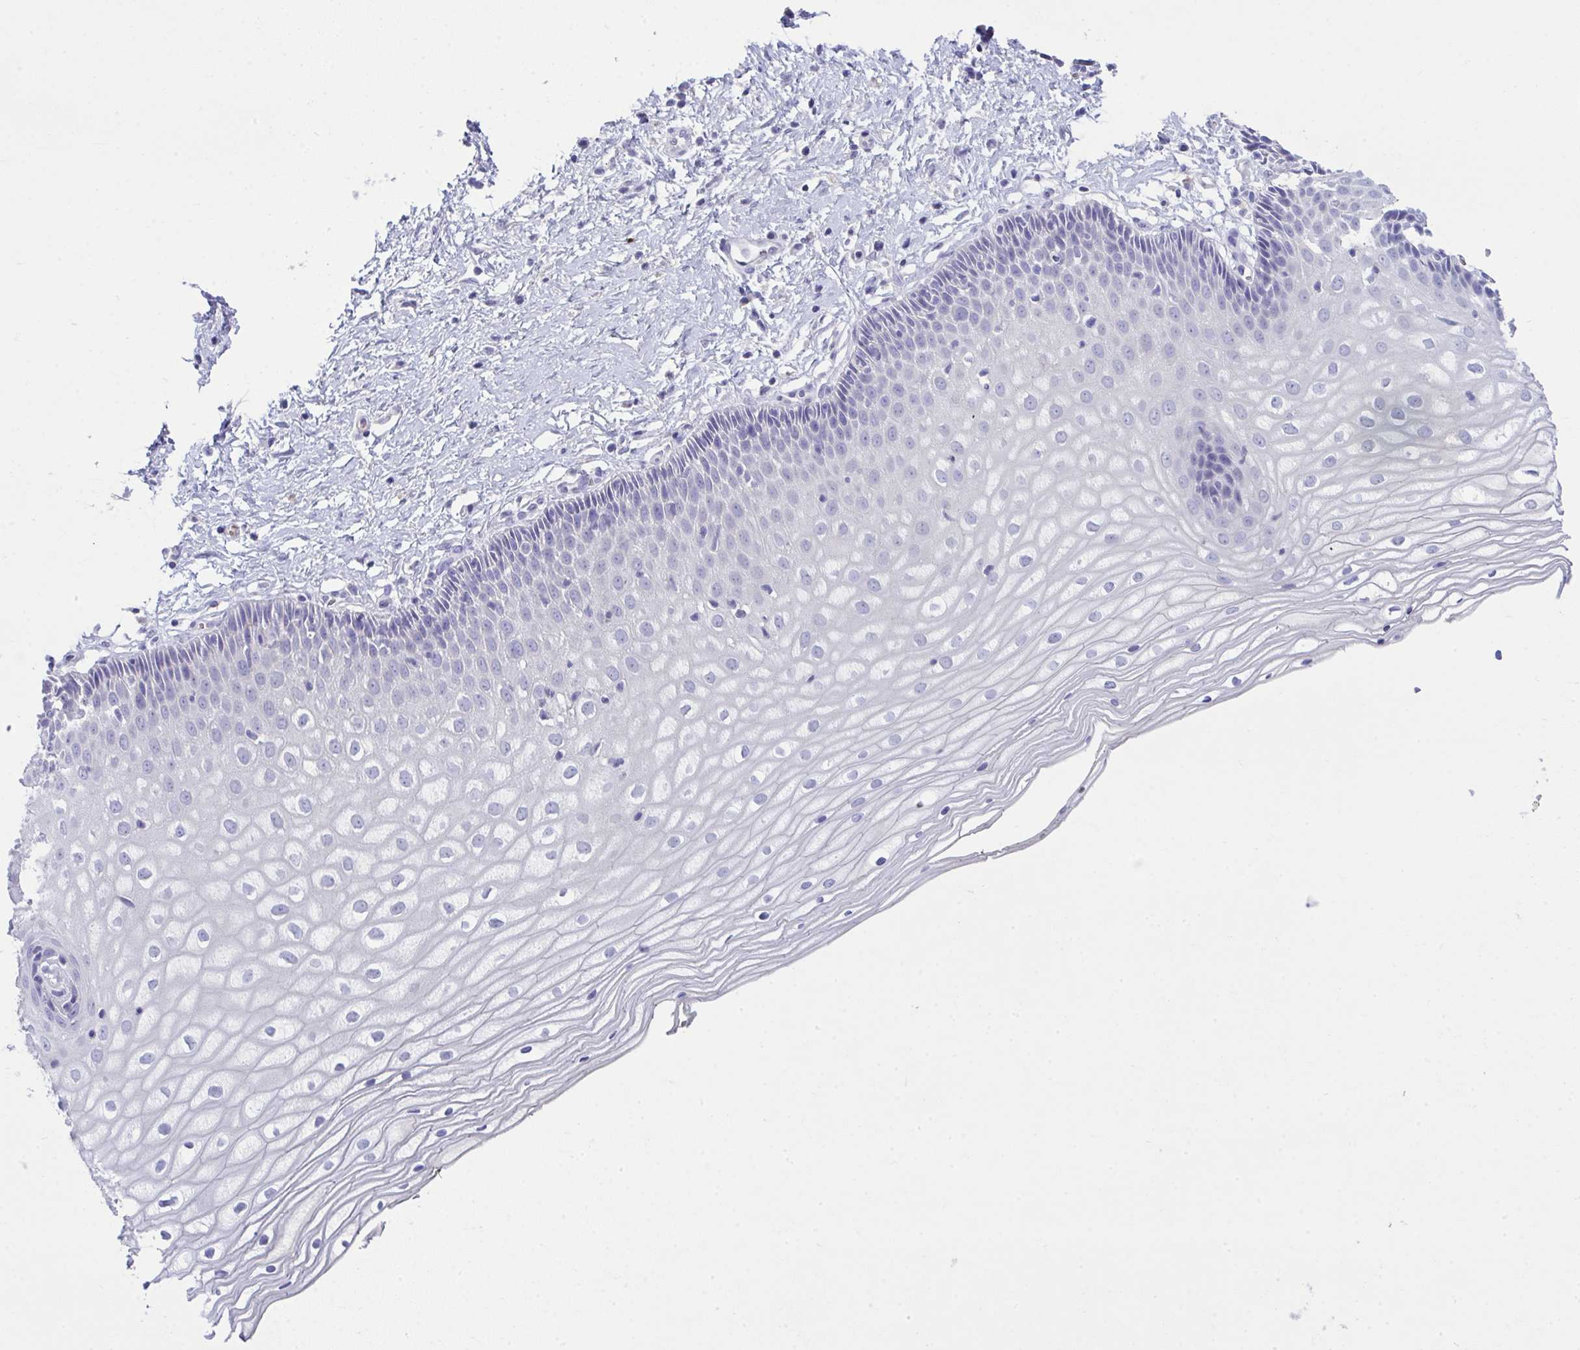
{"staining": {"intensity": "negative", "quantity": "none", "location": "none"}, "tissue": "cervix", "cell_type": "Glandular cells", "image_type": "normal", "snomed": [{"axis": "morphology", "description": "Normal tissue, NOS"}, {"axis": "topography", "description": "Cervix"}], "caption": "Histopathology image shows no protein expression in glandular cells of benign cervix.", "gene": "SPTB", "patient": {"sex": "female", "age": 36}}